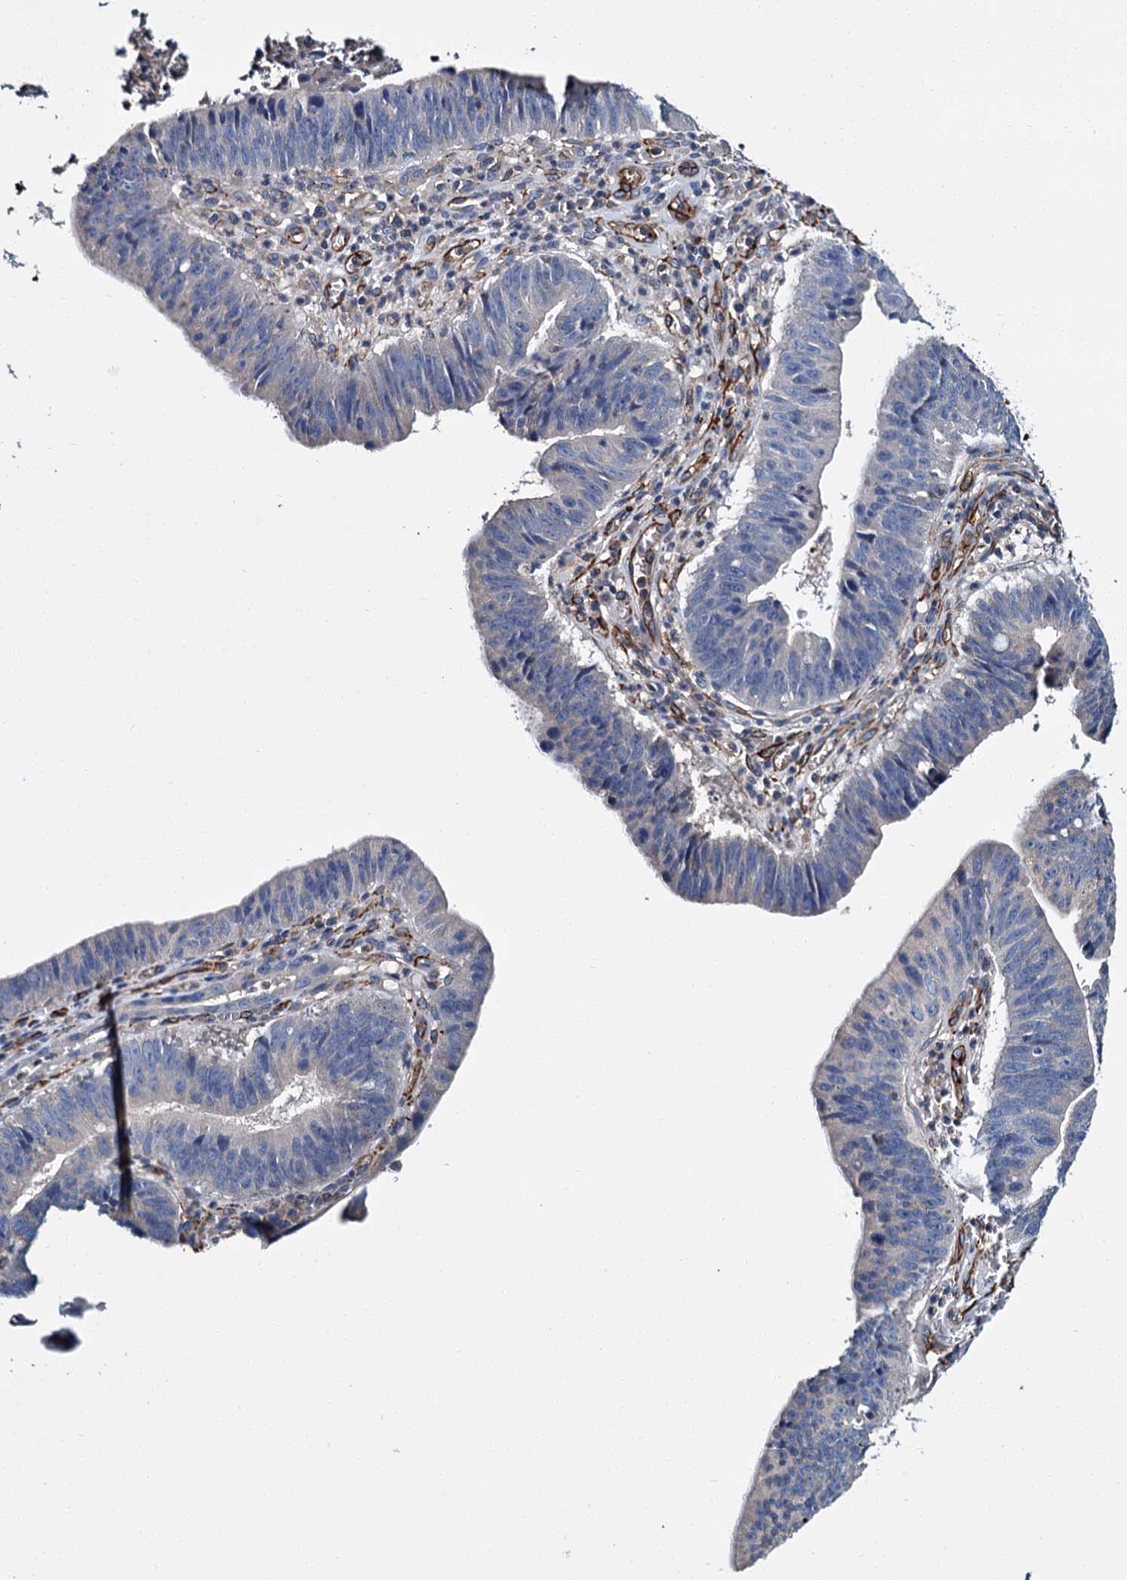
{"staining": {"intensity": "negative", "quantity": "none", "location": "none"}, "tissue": "stomach cancer", "cell_type": "Tumor cells", "image_type": "cancer", "snomed": [{"axis": "morphology", "description": "Adenocarcinoma, NOS"}, {"axis": "topography", "description": "Stomach"}], "caption": "IHC histopathology image of neoplastic tissue: adenocarcinoma (stomach) stained with DAB demonstrates no significant protein positivity in tumor cells.", "gene": "CACNA1C", "patient": {"sex": "male", "age": 59}}